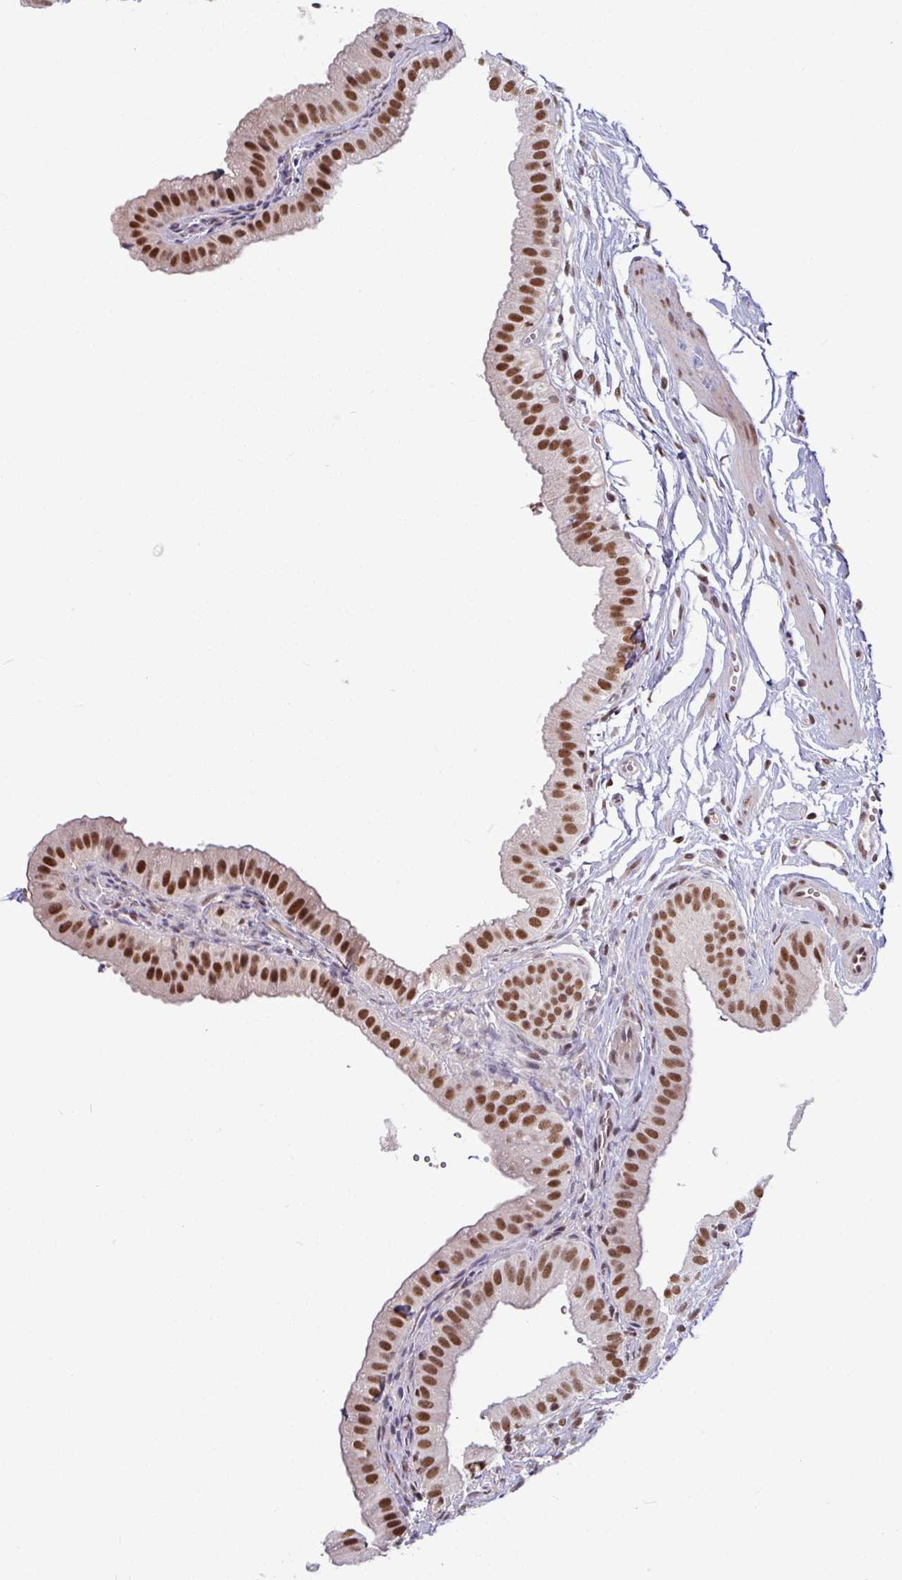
{"staining": {"intensity": "strong", "quantity": ">75%", "location": "nuclear"}, "tissue": "gallbladder", "cell_type": "Glandular cells", "image_type": "normal", "snomed": [{"axis": "morphology", "description": "Normal tissue, NOS"}, {"axis": "topography", "description": "Gallbladder"}], "caption": "Brown immunohistochemical staining in unremarkable gallbladder displays strong nuclear positivity in about >75% of glandular cells. (Brightfield microscopy of DAB IHC at high magnification).", "gene": "TDG", "patient": {"sex": "female", "age": 61}}